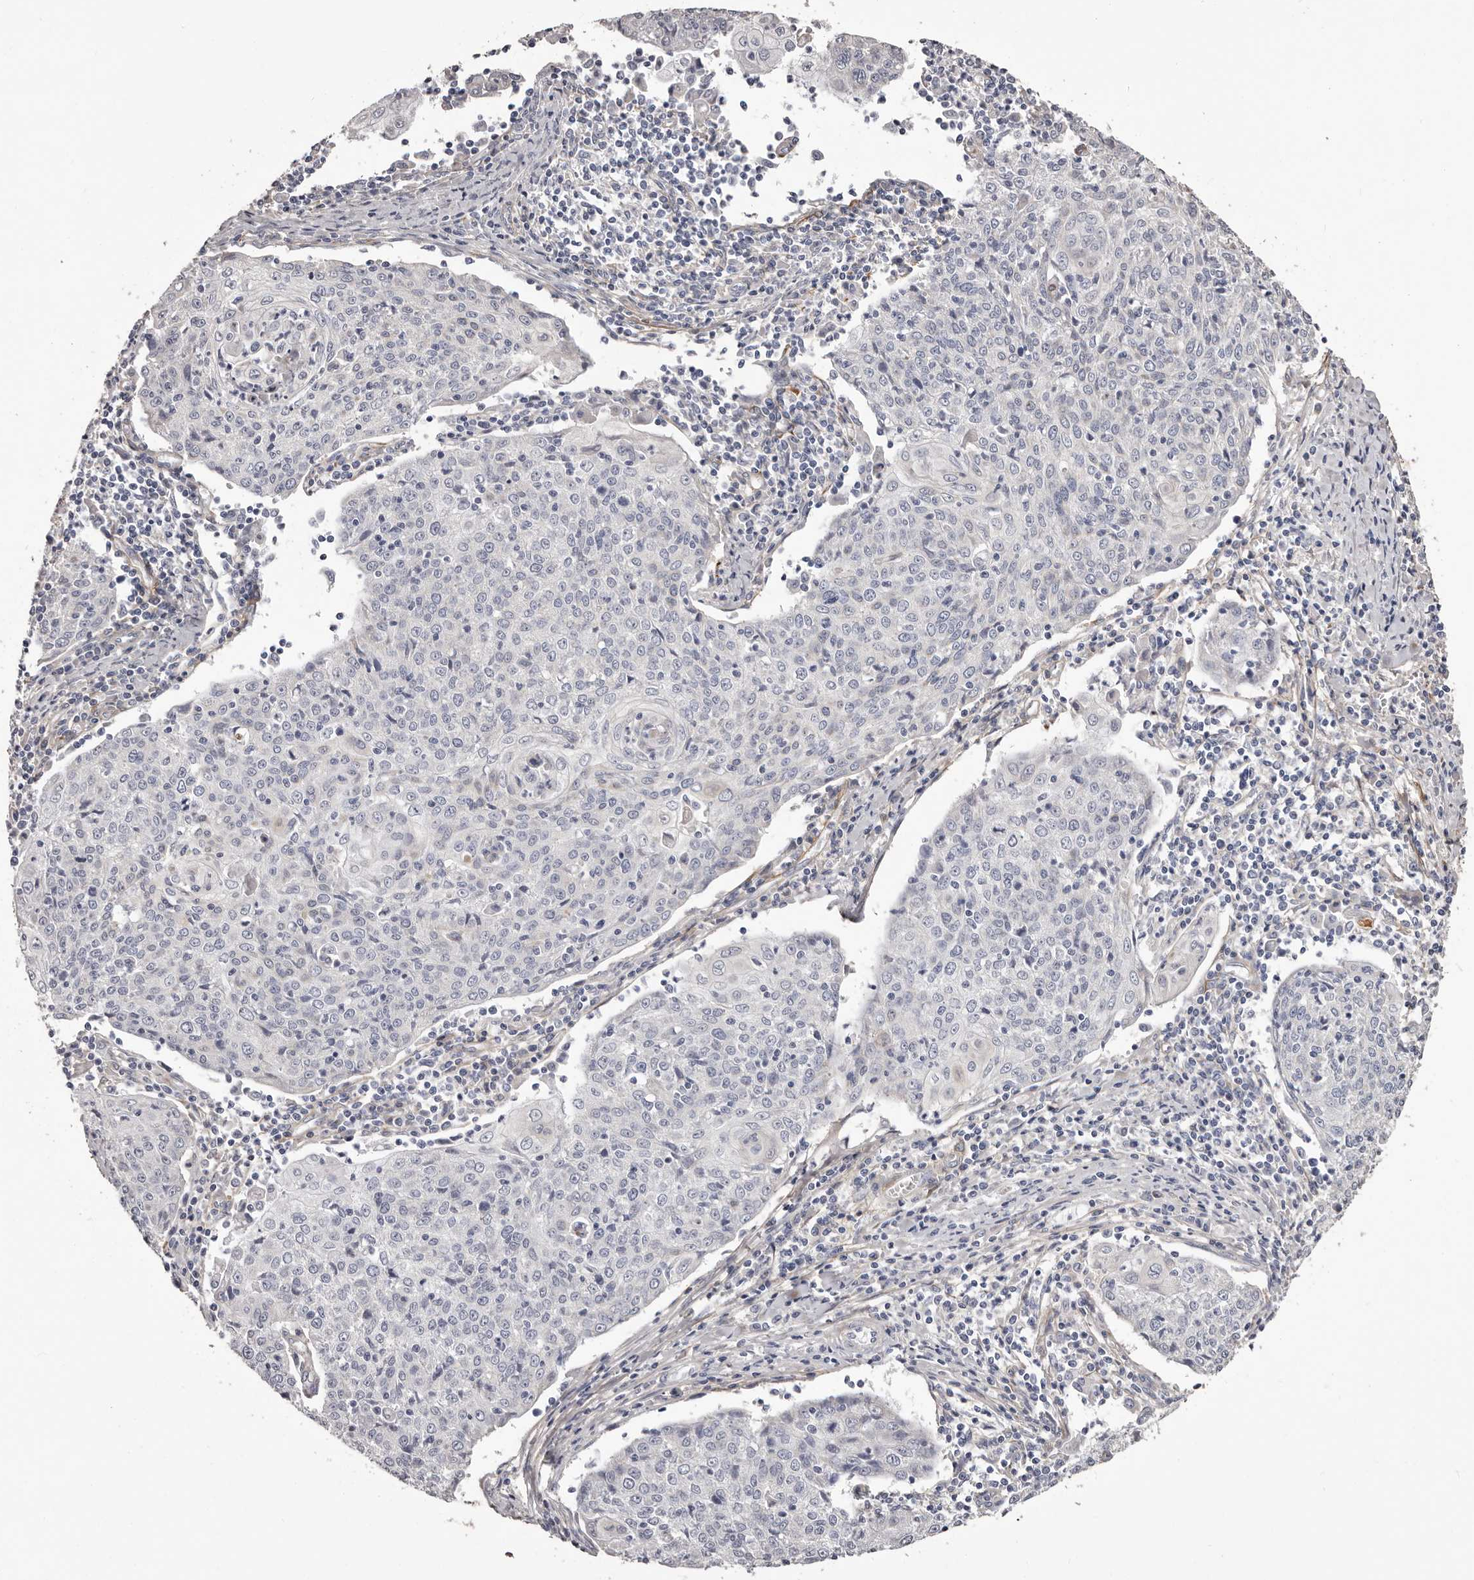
{"staining": {"intensity": "negative", "quantity": "none", "location": "none"}, "tissue": "cervical cancer", "cell_type": "Tumor cells", "image_type": "cancer", "snomed": [{"axis": "morphology", "description": "Squamous cell carcinoma, NOS"}, {"axis": "topography", "description": "Cervix"}], "caption": "This is an immunohistochemistry micrograph of human cervical cancer. There is no positivity in tumor cells.", "gene": "COL6A1", "patient": {"sex": "female", "age": 48}}